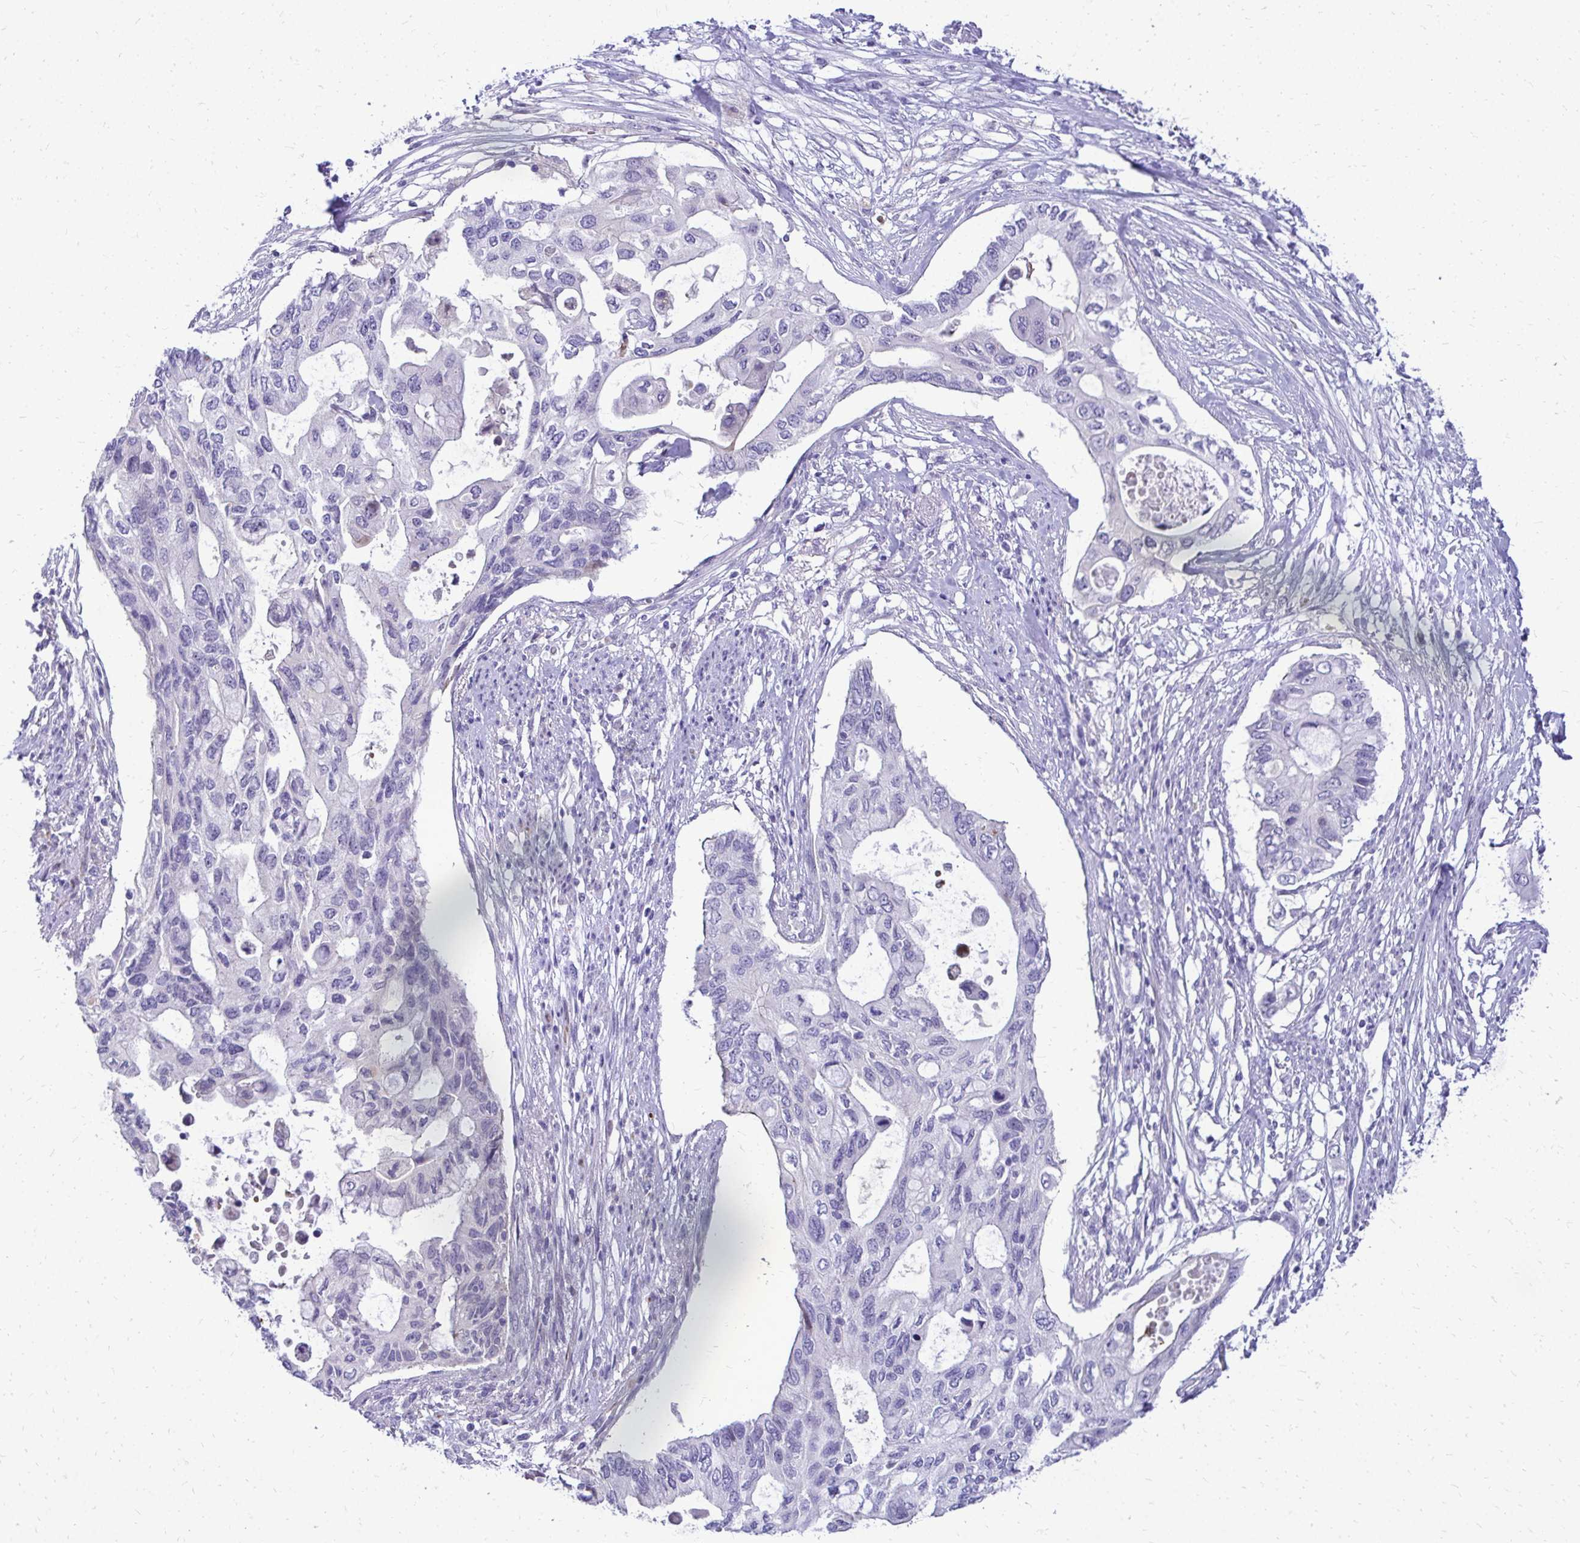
{"staining": {"intensity": "negative", "quantity": "none", "location": "none"}, "tissue": "pancreatic cancer", "cell_type": "Tumor cells", "image_type": "cancer", "snomed": [{"axis": "morphology", "description": "Adenocarcinoma, NOS"}, {"axis": "topography", "description": "Pancreas"}], "caption": "Micrograph shows no protein staining in tumor cells of pancreatic cancer (adenocarcinoma) tissue.", "gene": "ZSWIM9", "patient": {"sex": "female", "age": 63}}